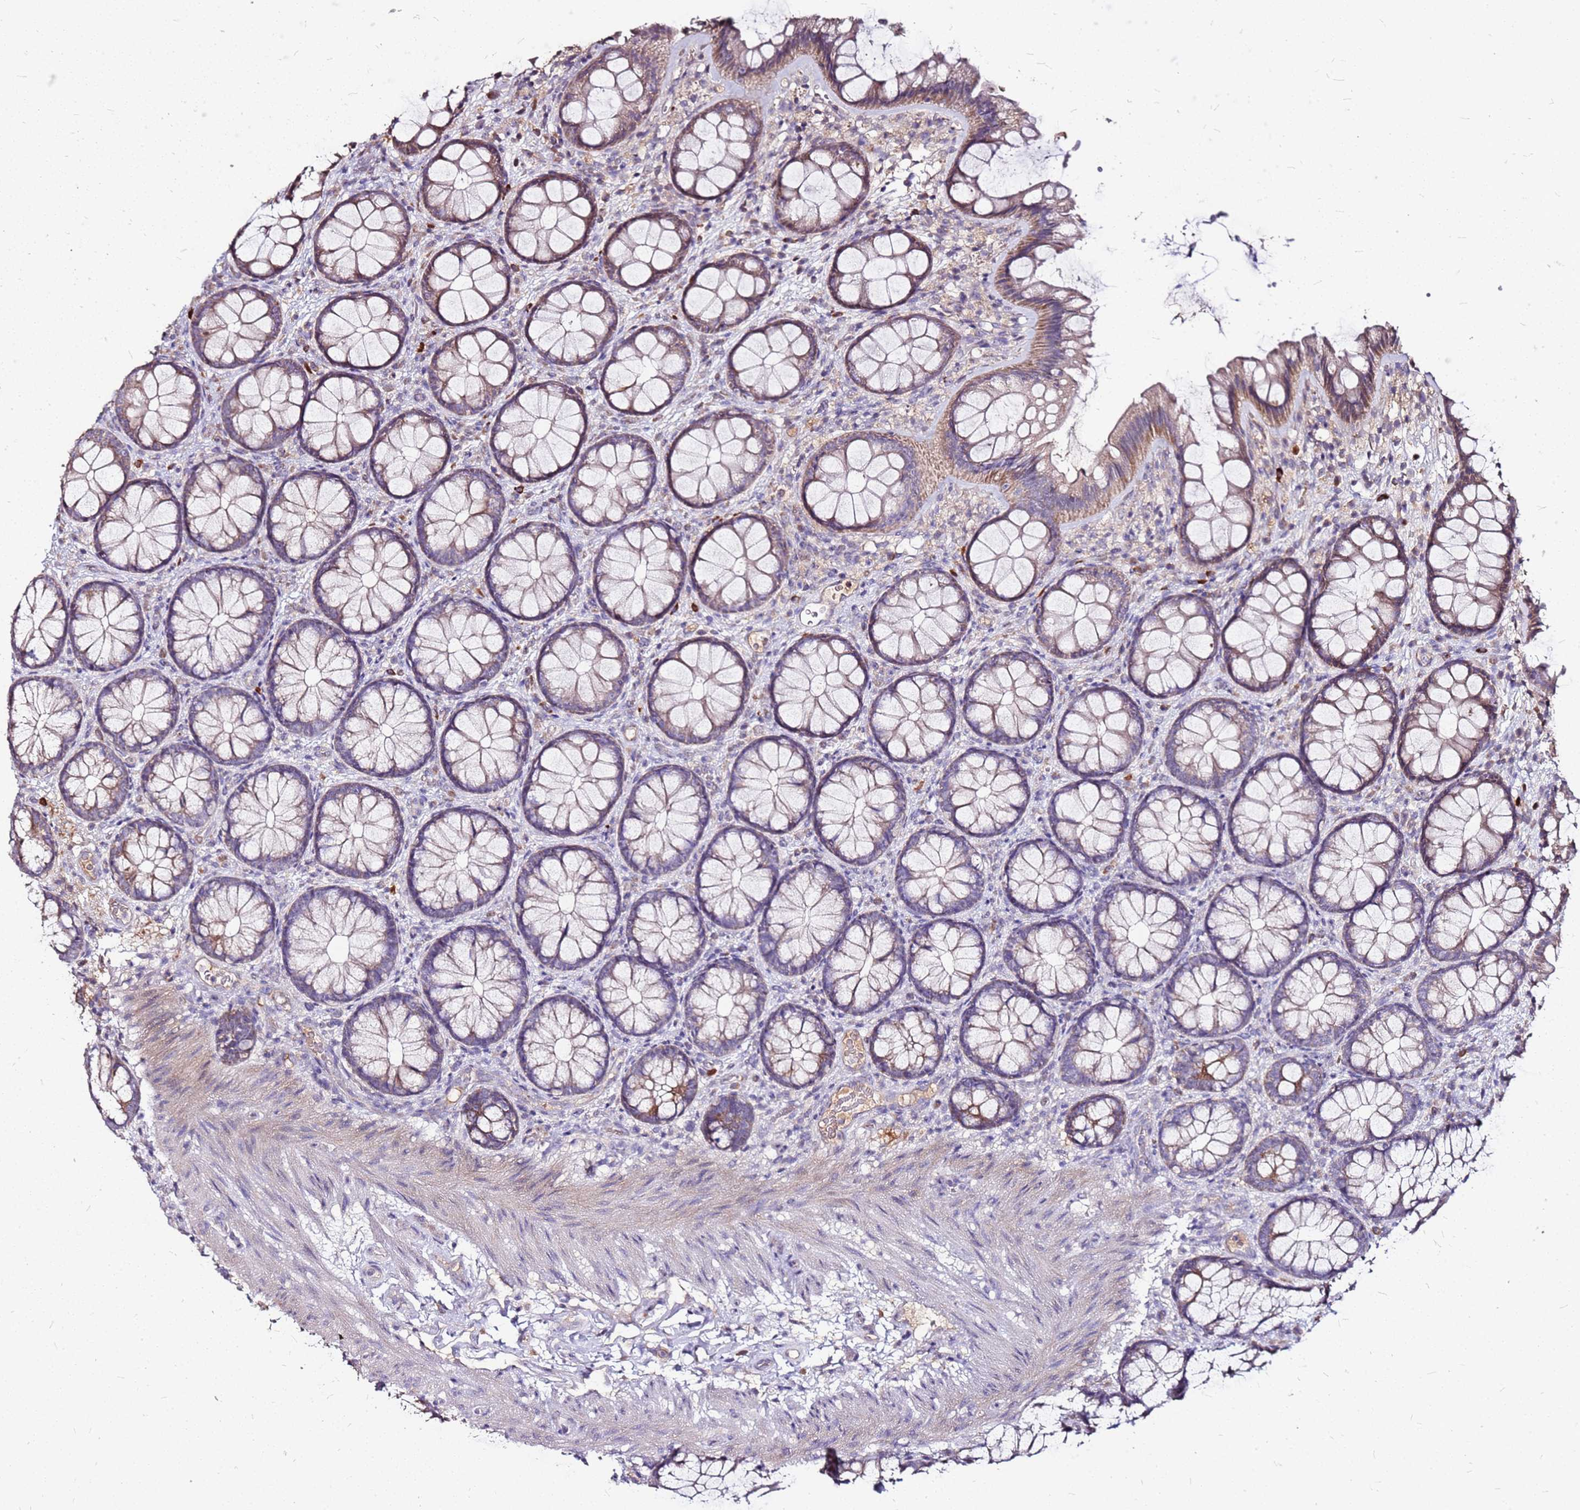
{"staining": {"intensity": "weak", "quantity": "25%-75%", "location": "cytoplasmic/membranous"}, "tissue": "colon", "cell_type": "Endothelial cells", "image_type": "normal", "snomed": [{"axis": "morphology", "description": "Normal tissue, NOS"}, {"axis": "topography", "description": "Colon"}], "caption": "IHC photomicrograph of benign colon: human colon stained using IHC reveals low levels of weak protein expression localized specifically in the cytoplasmic/membranous of endothelial cells, appearing as a cytoplasmic/membranous brown color.", "gene": "DCDC2C", "patient": {"sex": "male", "age": 46}}